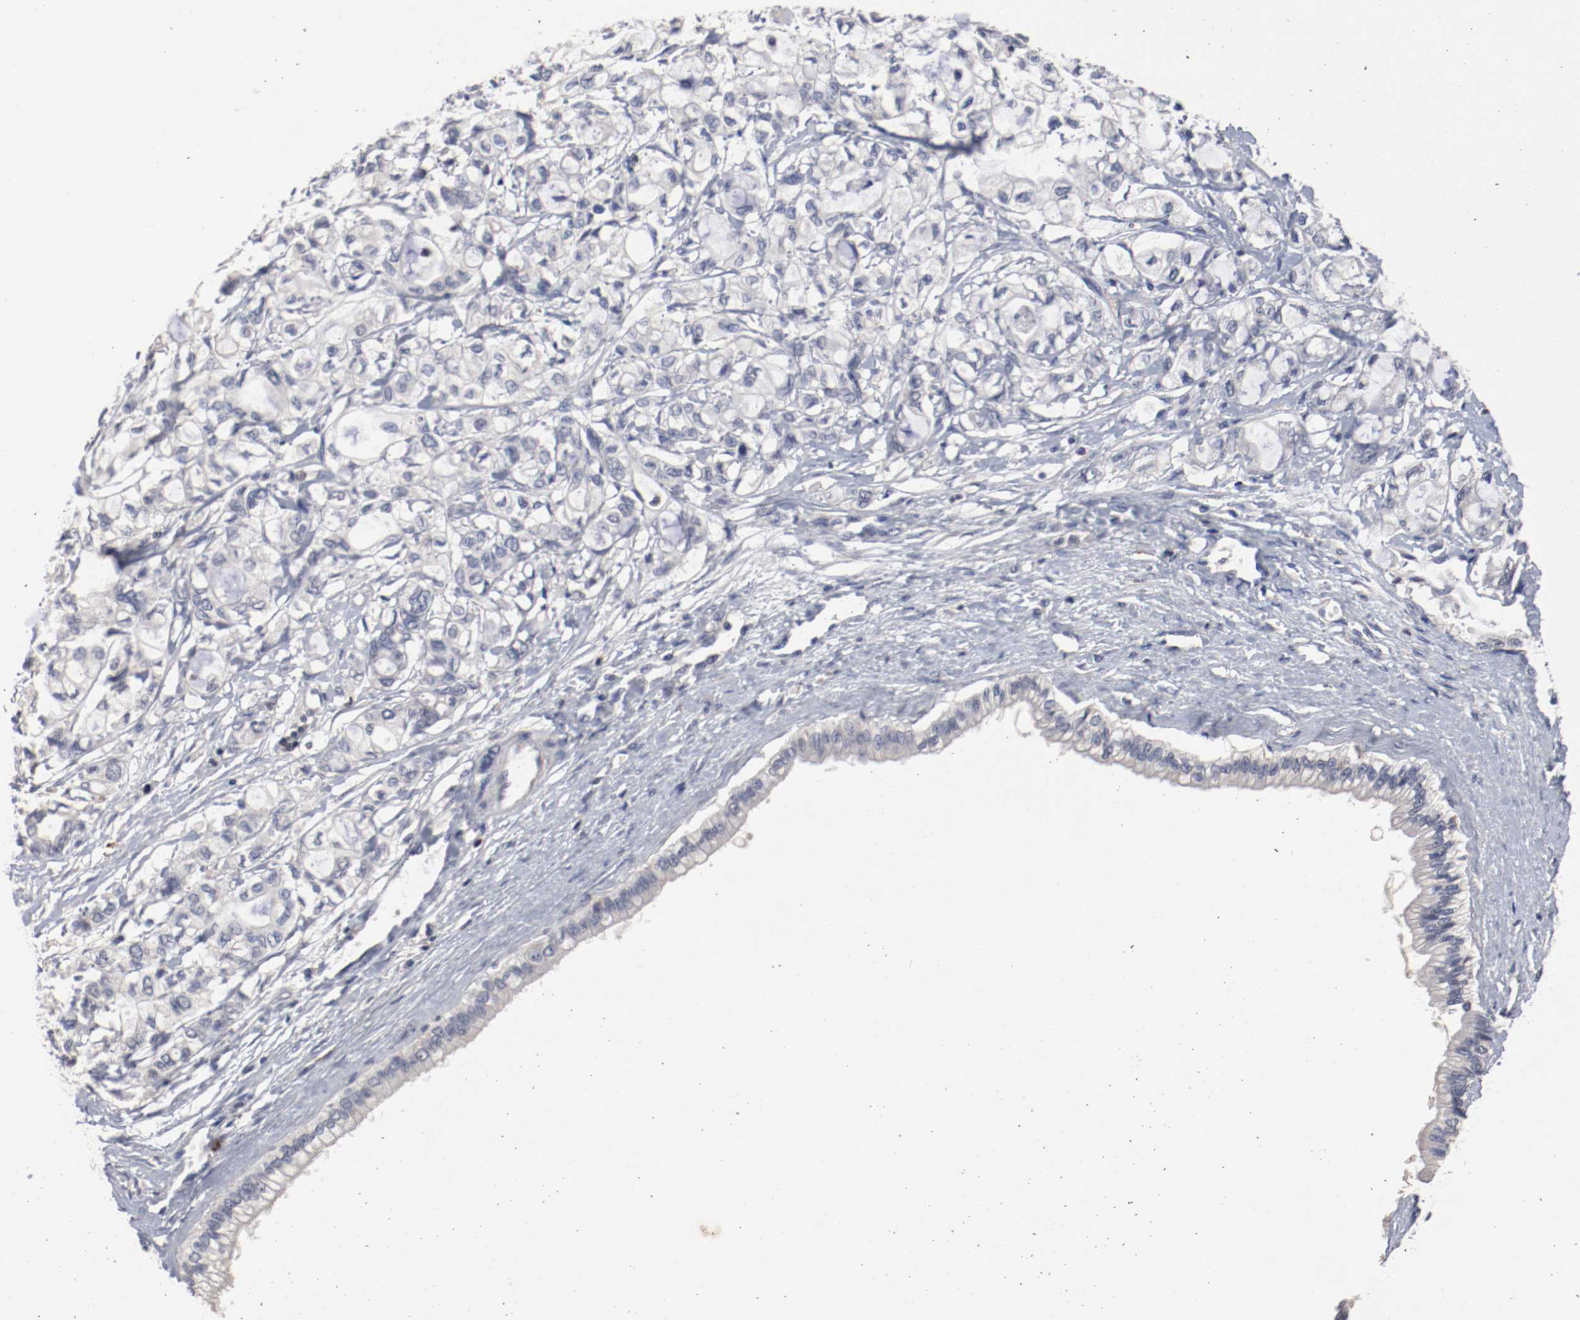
{"staining": {"intensity": "negative", "quantity": "none", "location": "none"}, "tissue": "pancreatic cancer", "cell_type": "Tumor cells", "image_type": "cancer", "snomed": [{"axis": "morphology", "description": "Adenocarcinoma, NOS"}, {"axis": "topography", "description": "Pancreas"}], "caption": "Tumor cells show no significant positivity in pancreatic cancer (adenocarcinoma). (IHC, brightfield microscopy, high magnification).", "gene": "CBL", "patient": {"sex": "male", "age": 79}}